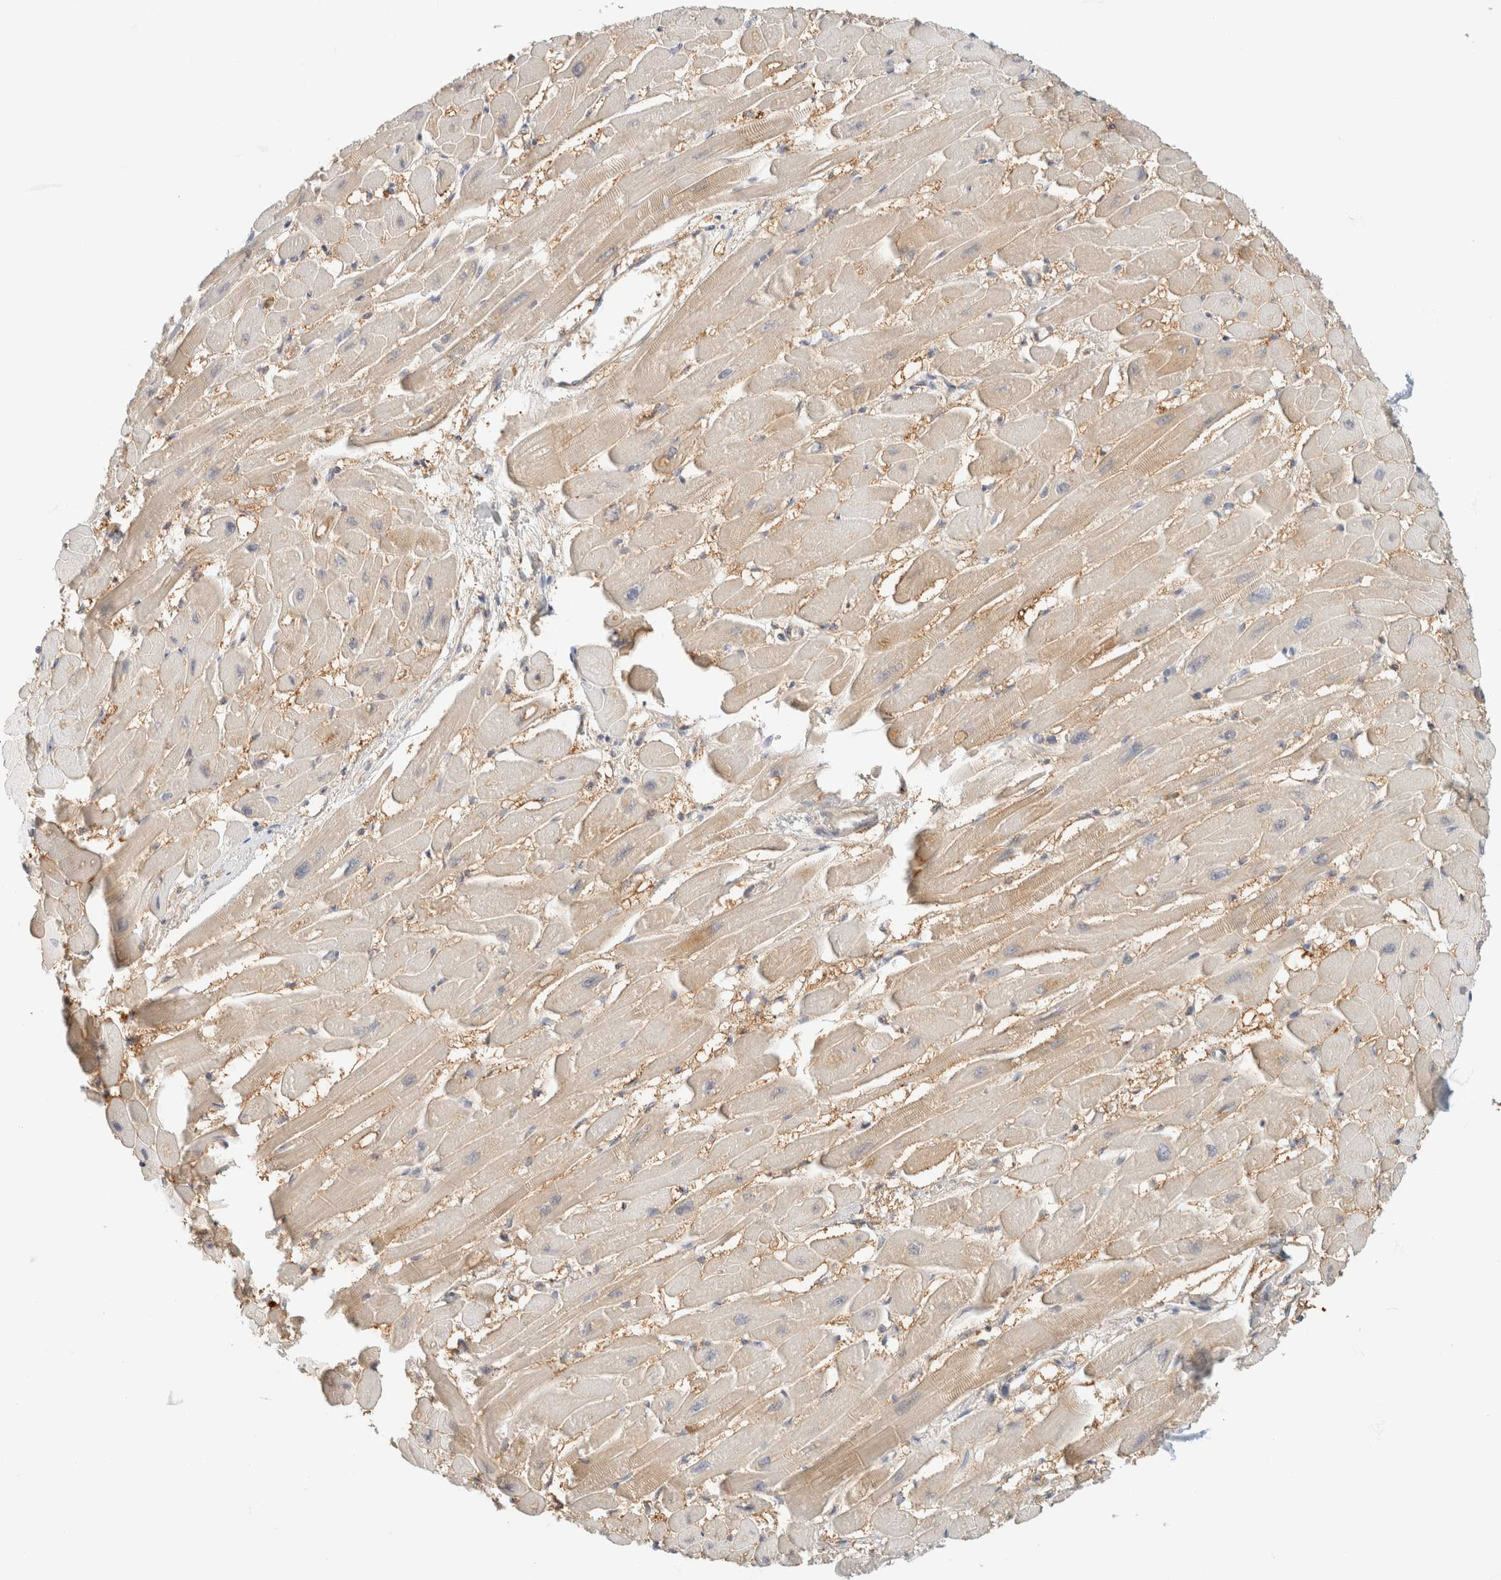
{"staining": {"intensity": "moderate", "quantity": "25%-75%", "location": "cytoplasmic/membranous,nuclear"}, "tissue": "heart muscle", "cell_type": "Cardiomyocytes", "image_type": "normal", "snomed": [{"axis": "morphology", "description": "Normal tissue, NOS"}, {"axis": "topography", "description": "Heart"}], "caption": "The photomicrograph exhibits staining of benign heart muscle, revealing moderate cytoplasmic/membranous,nuclear protein staining (brown color) within cardiomyocytes.", "gene": "GPI", "patient": {"sex": "female", "age": 54}}